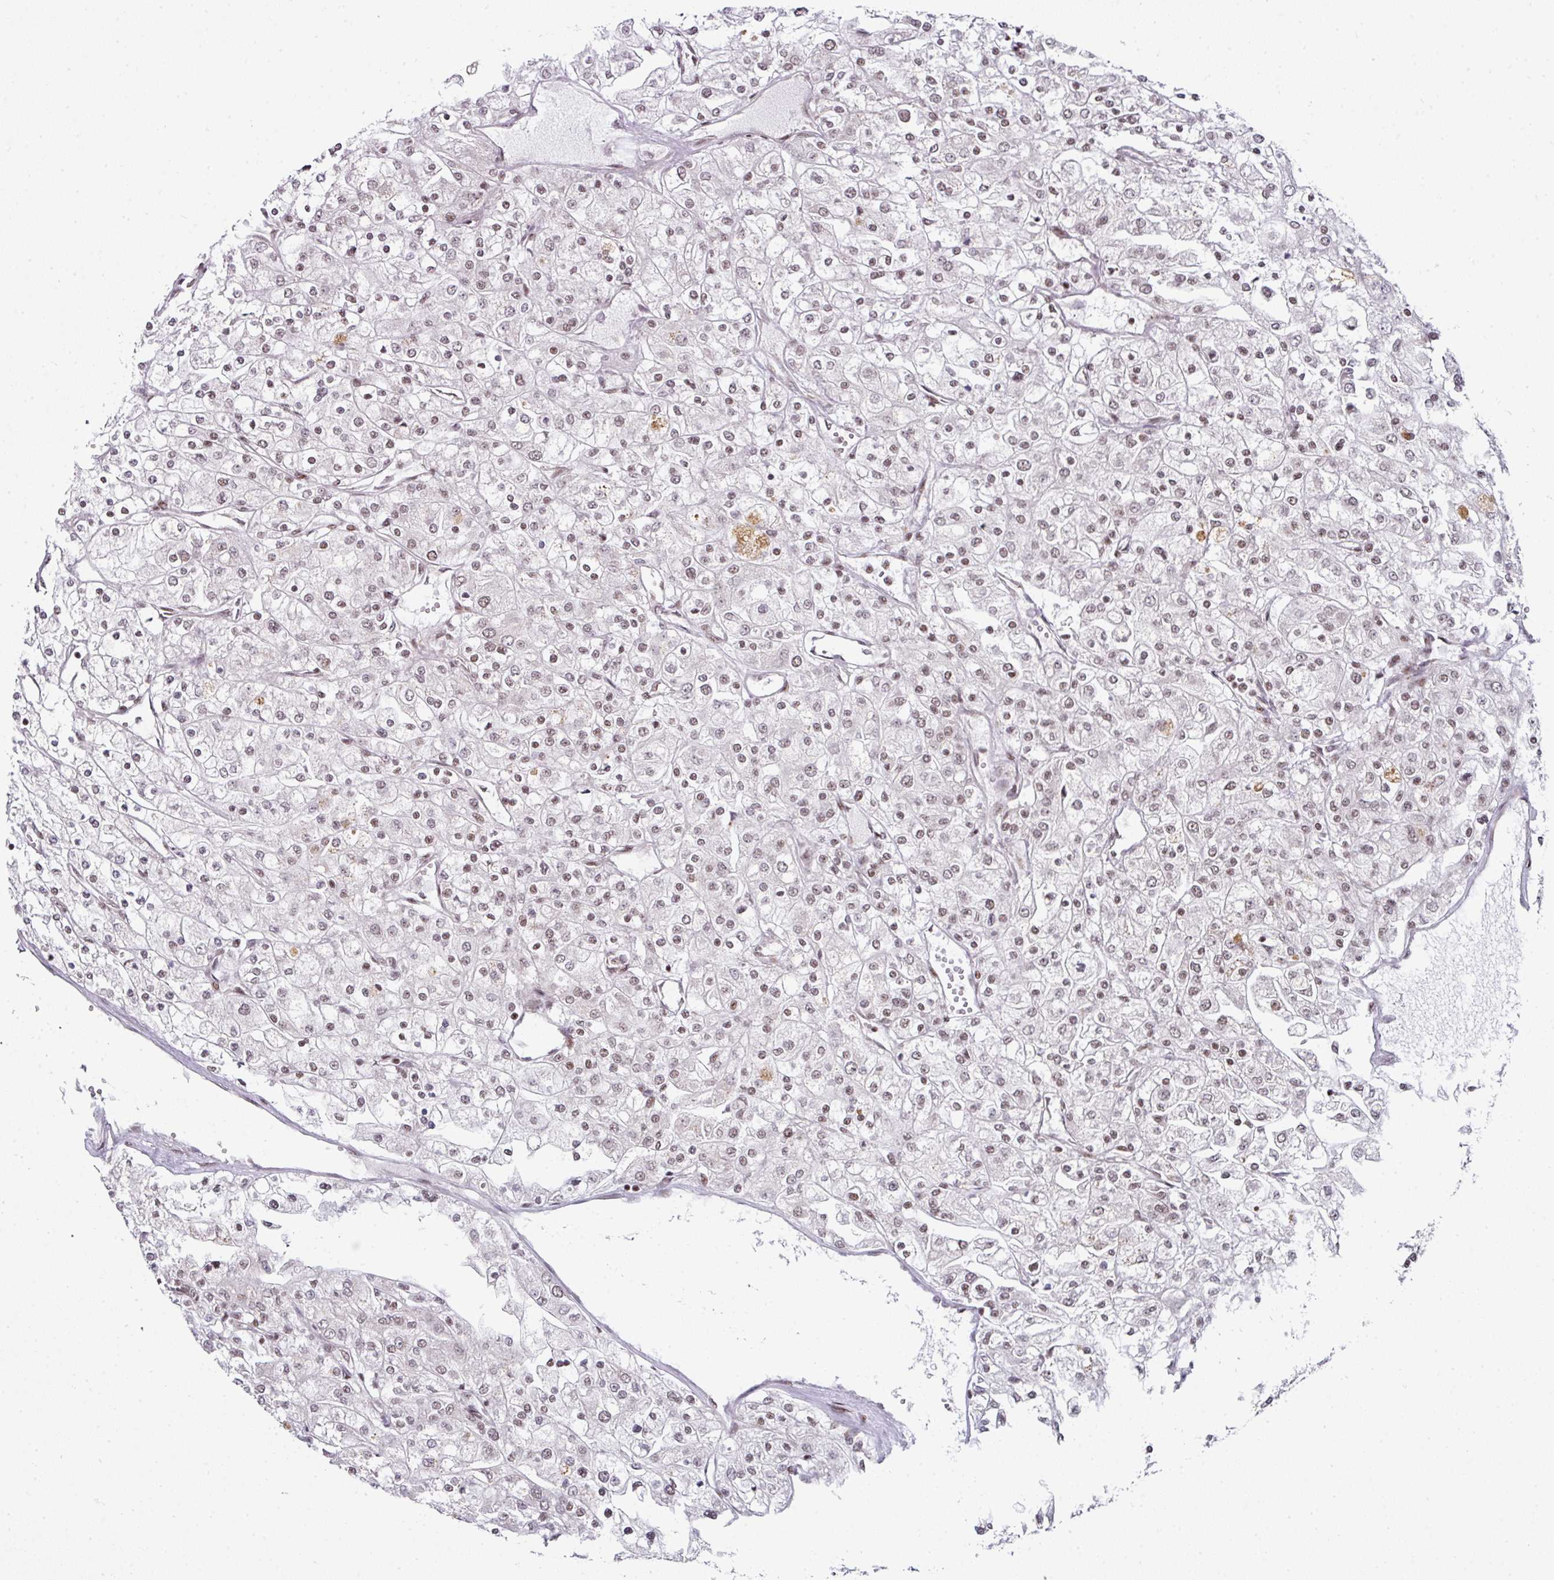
{"staining": {"intensity": "moderate", "quantity": "25%-75%", "location": "nuclear"}, "tissue": "renal cancer", "cell_type": "Tumor cells", "image_type": "cancer", "snomed": [{"axis": "morphology", "description": "Adenocarcinoma, NOS"}, {"axis": "topography", "description": "Kidney"}], "caption": "DAB immunohistochemical staining of human renal cancer exhibits moderate nuclear protein positivity in approximately 25%-75% of tumor cells. The protein of interest is shown in brown color, while the nuclei are stained blue.", "gene": "NFYA", "patient": {"sex": "male", "age": 80}}